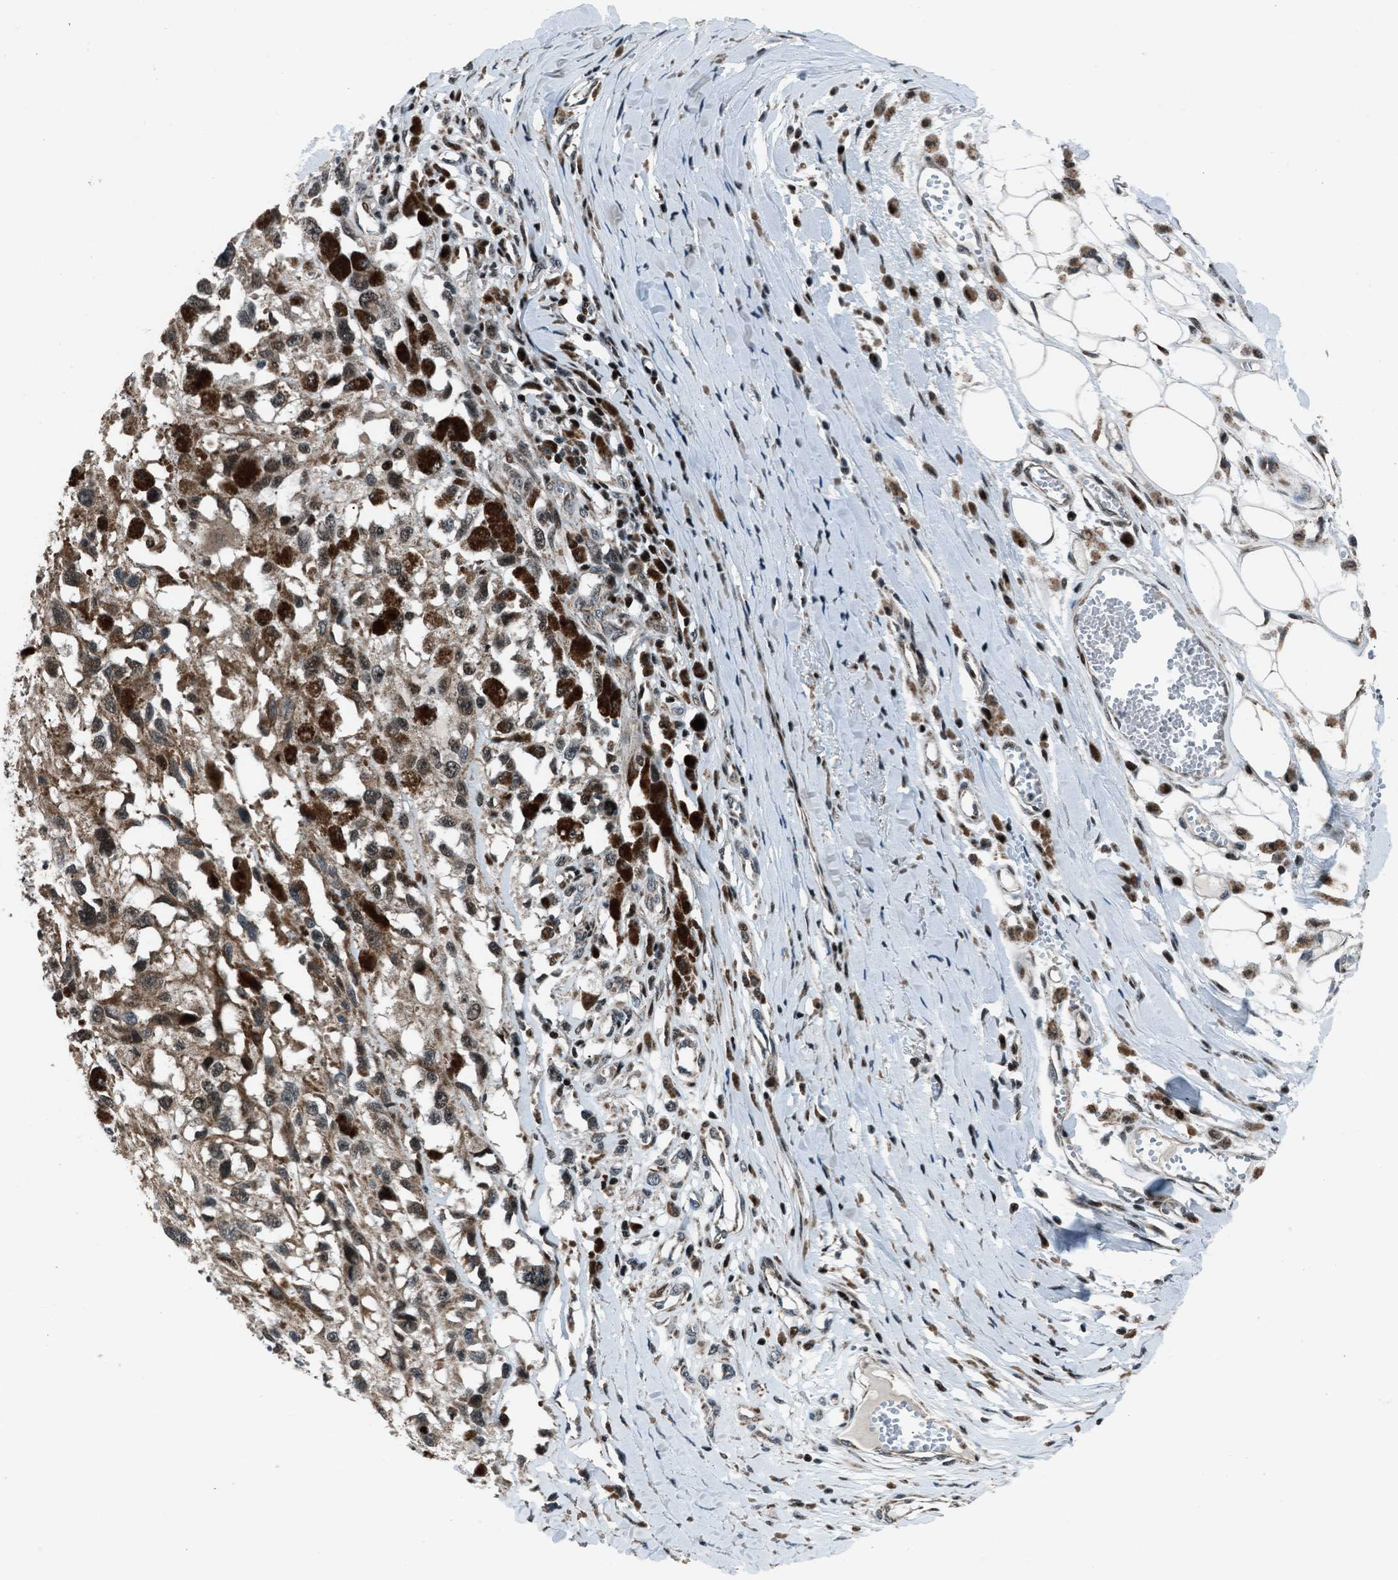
{"staining": {"intensity": "moderate", "quantity": ">75%", "location": "nuclear"}, "tissue": "melanoma", "cell_type": "Tumor cells", "image_type": "cancer", "snomed": [{"axis": "morphology", "description": "Malignant melanoma, Metastatic site"}, {"axis": "topography", "description": "Lymph node"}], "caption": "IHC micrograph of neoplastic tissue: malignant melanoma (metastatic site) stained using immunohistochemistry demonstrates medium levels of moderate protein expression localized specifically in the nuclear of tumor cells, appearing as a nuclear brown color.", "gene": "MORC3", "patient": {"sex": "male", "age": 59}}